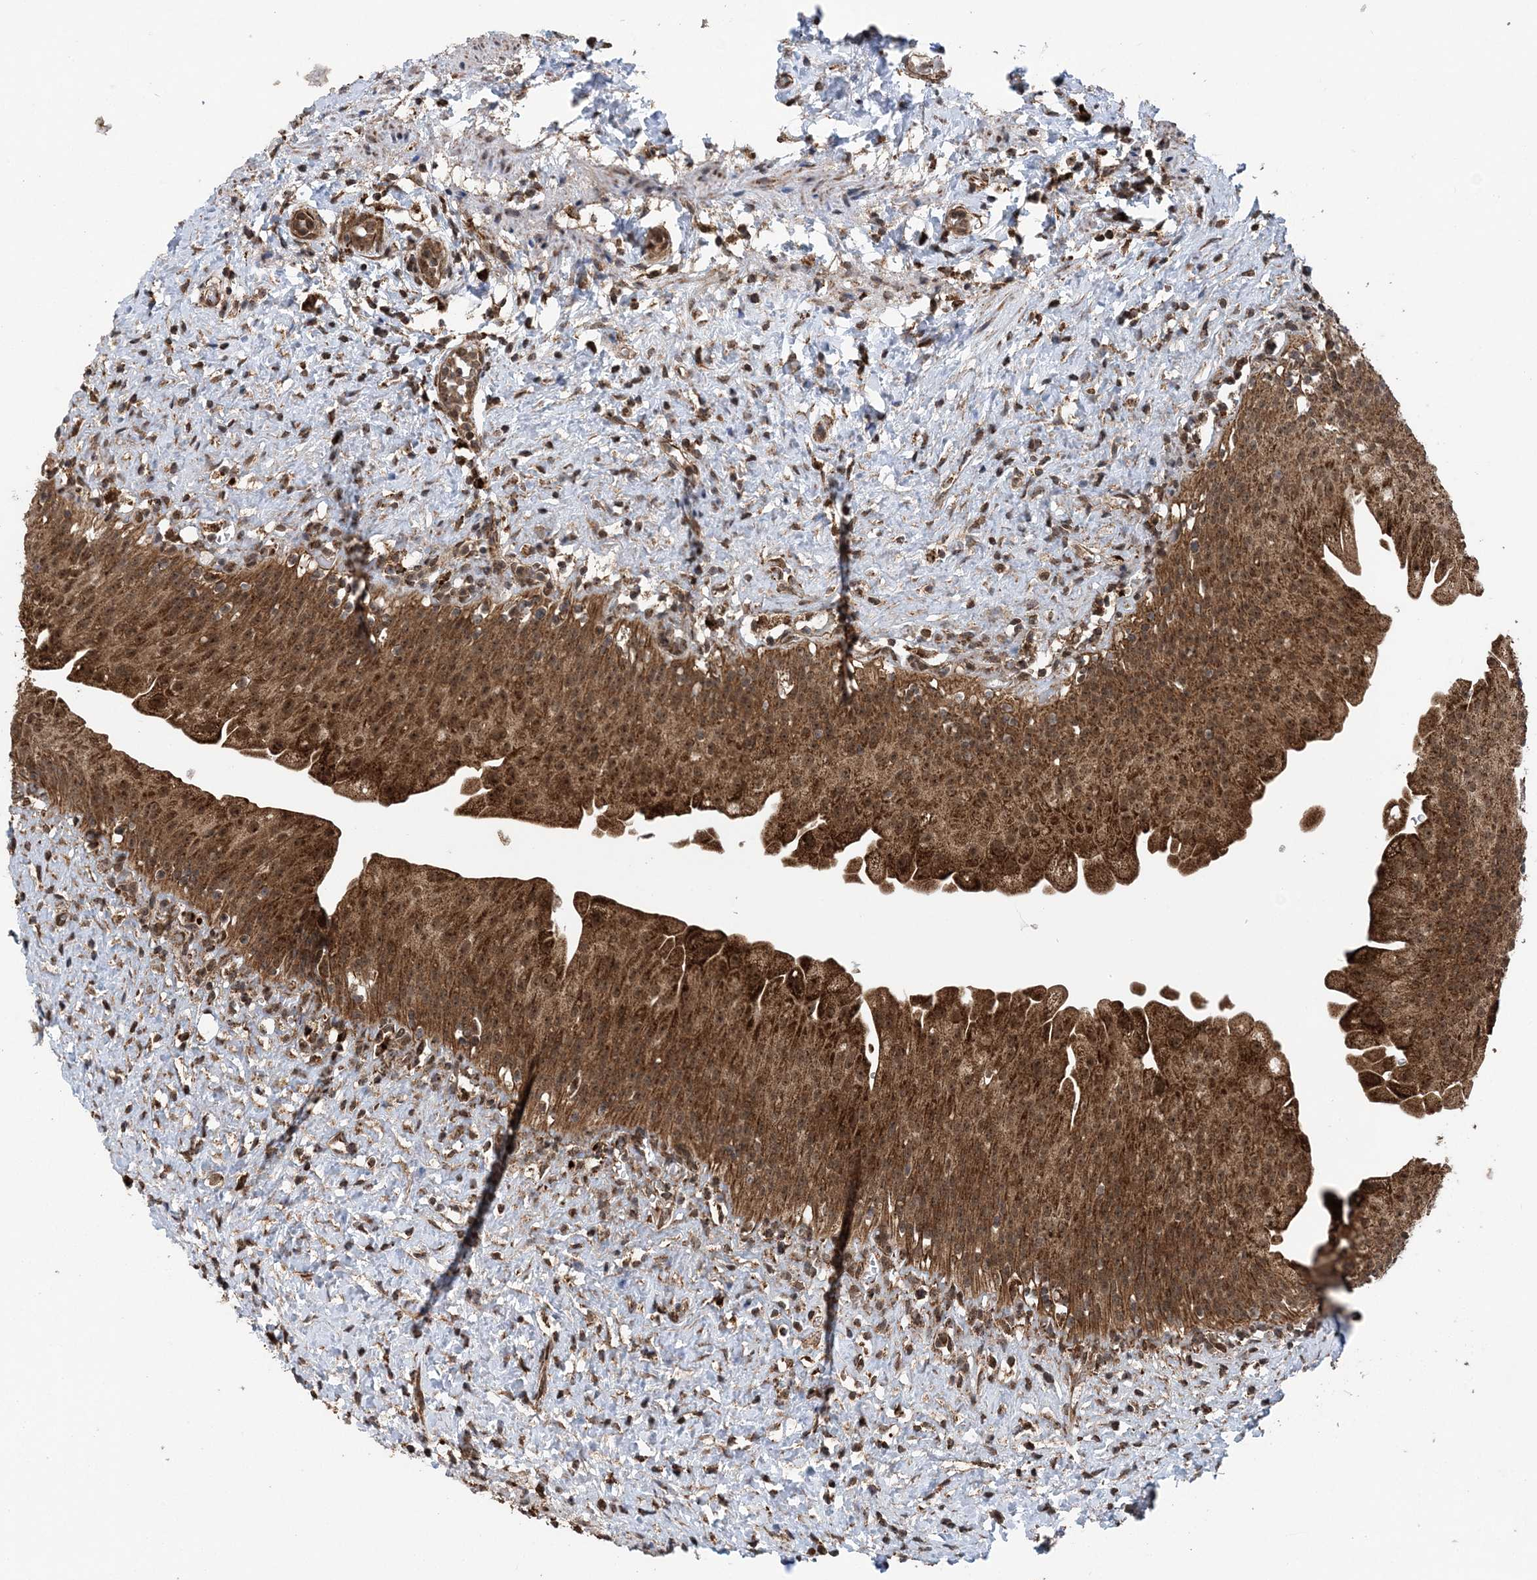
{"staining": {"intensity": "strong", "quantity": ">75%", "location": "cytoplasmic/membranous,nuclear"}, "tissue": "urinary bladder", "cell_type": "Urothelial cells", "image_type": "normal", "snomed": [{"axis": "morphology", "description": "Normal tissue, NOS"}, {"axis": "topography", "description": "Urinary bladder"}], "caption": "An immunohistochemistry (IHC) histopathology image of normal tissue is shown. Protein staining in brown shows strong cytoplasmic/membranous,nuclear positivity in urinary bladder within urothelial cells.", "gene": "PCBP1", "patient": {"sex": "female", "age": 27}}